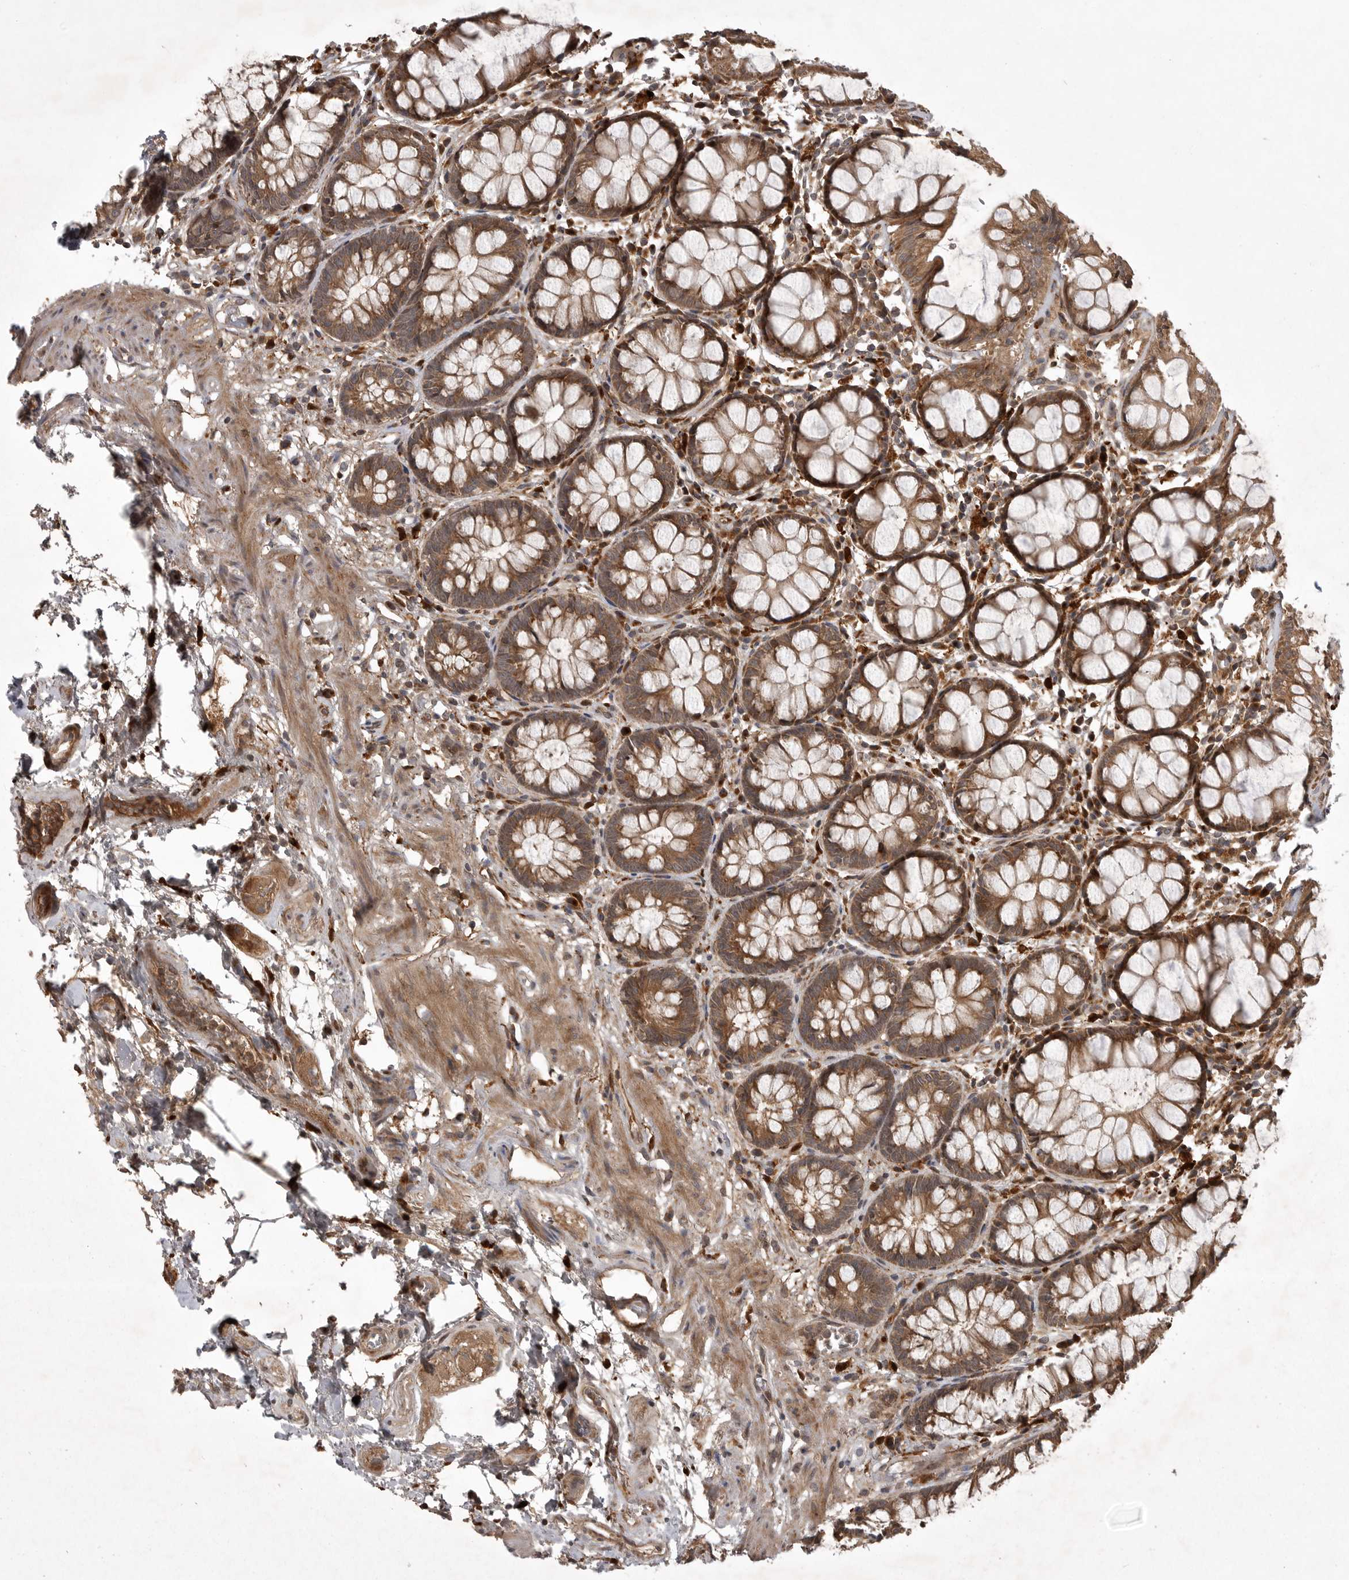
{"staining": {"intensity": "moderate", "quantity": ">75%", "location": "cytoplasmic/membranous"}, "tissue": "rectum", "cell_type": "Glandular cells", "image_type": "normal", "snomed": [{"axis": "morphology", "description": "Normal tissue, NOS"}, {"axis": "topography", "description": "Rectum"}], "caption": "Immunohistochemistry (IHC) photomicrograph of benign rectum stained for a protein (brown), which demonstrates medium levels of moderate cytoplasmic/membranous positivity in about >75% of glandular cells.", "gene": "GPR31", "patient": {"sex": "male", "age": 64}}